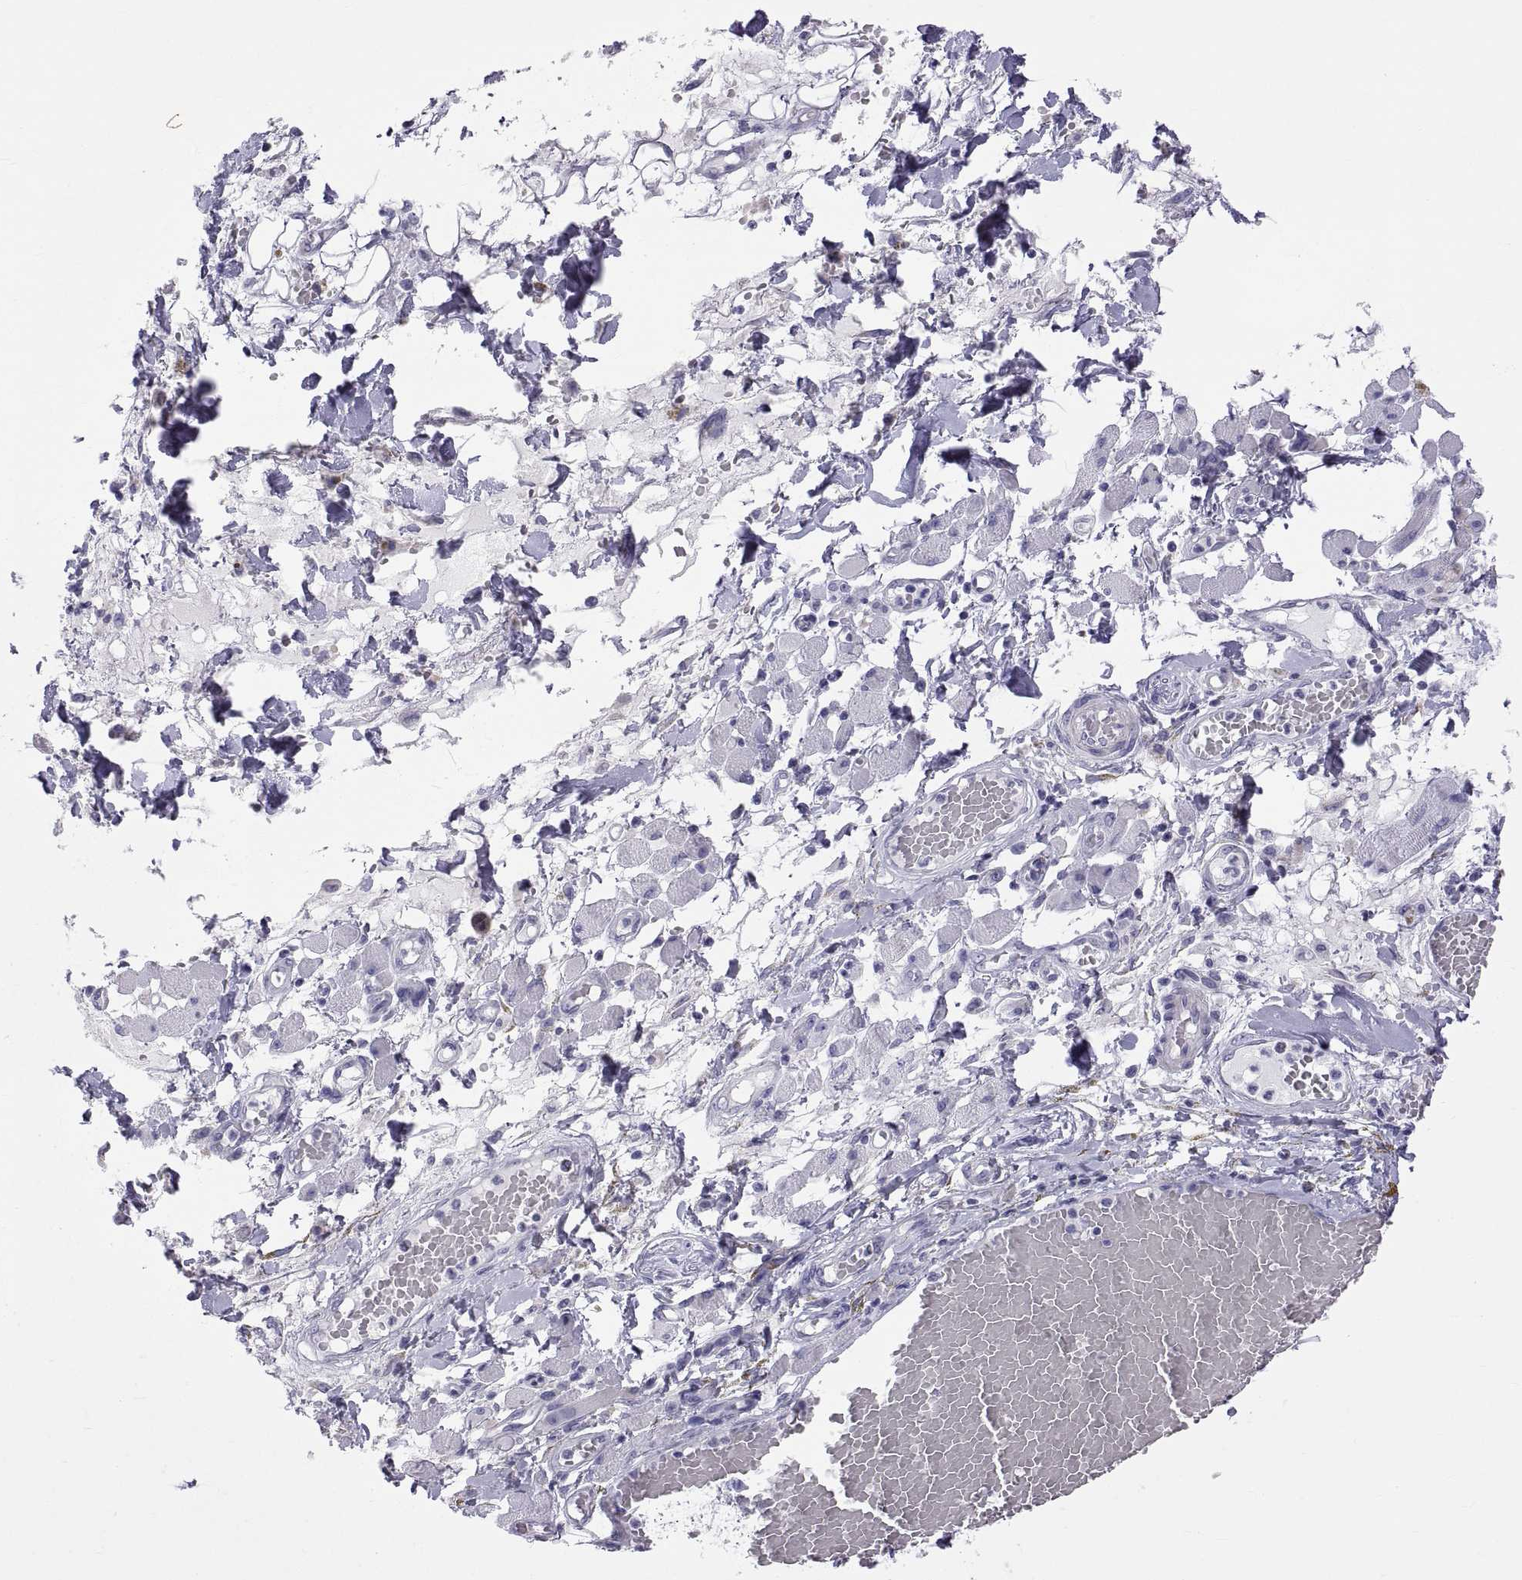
{"staining": {"intensity": "negative", "quantity": "none", "location": "none"}, "tissue": "melanoma", "cell_type": "Tumor cells", "image_type": "cancer", "snomed": [{"axis": "morphology", "description": "Malignant melanoma, NOS"}, {"axis": "topography", "description": "Skin"}], "caption": "A photomicrograph of melanoma stained for a protein exhibits no brown staining in tumor cells.", "gene": "RNASE12", "patient": {"sex": "female", "age": 91}}